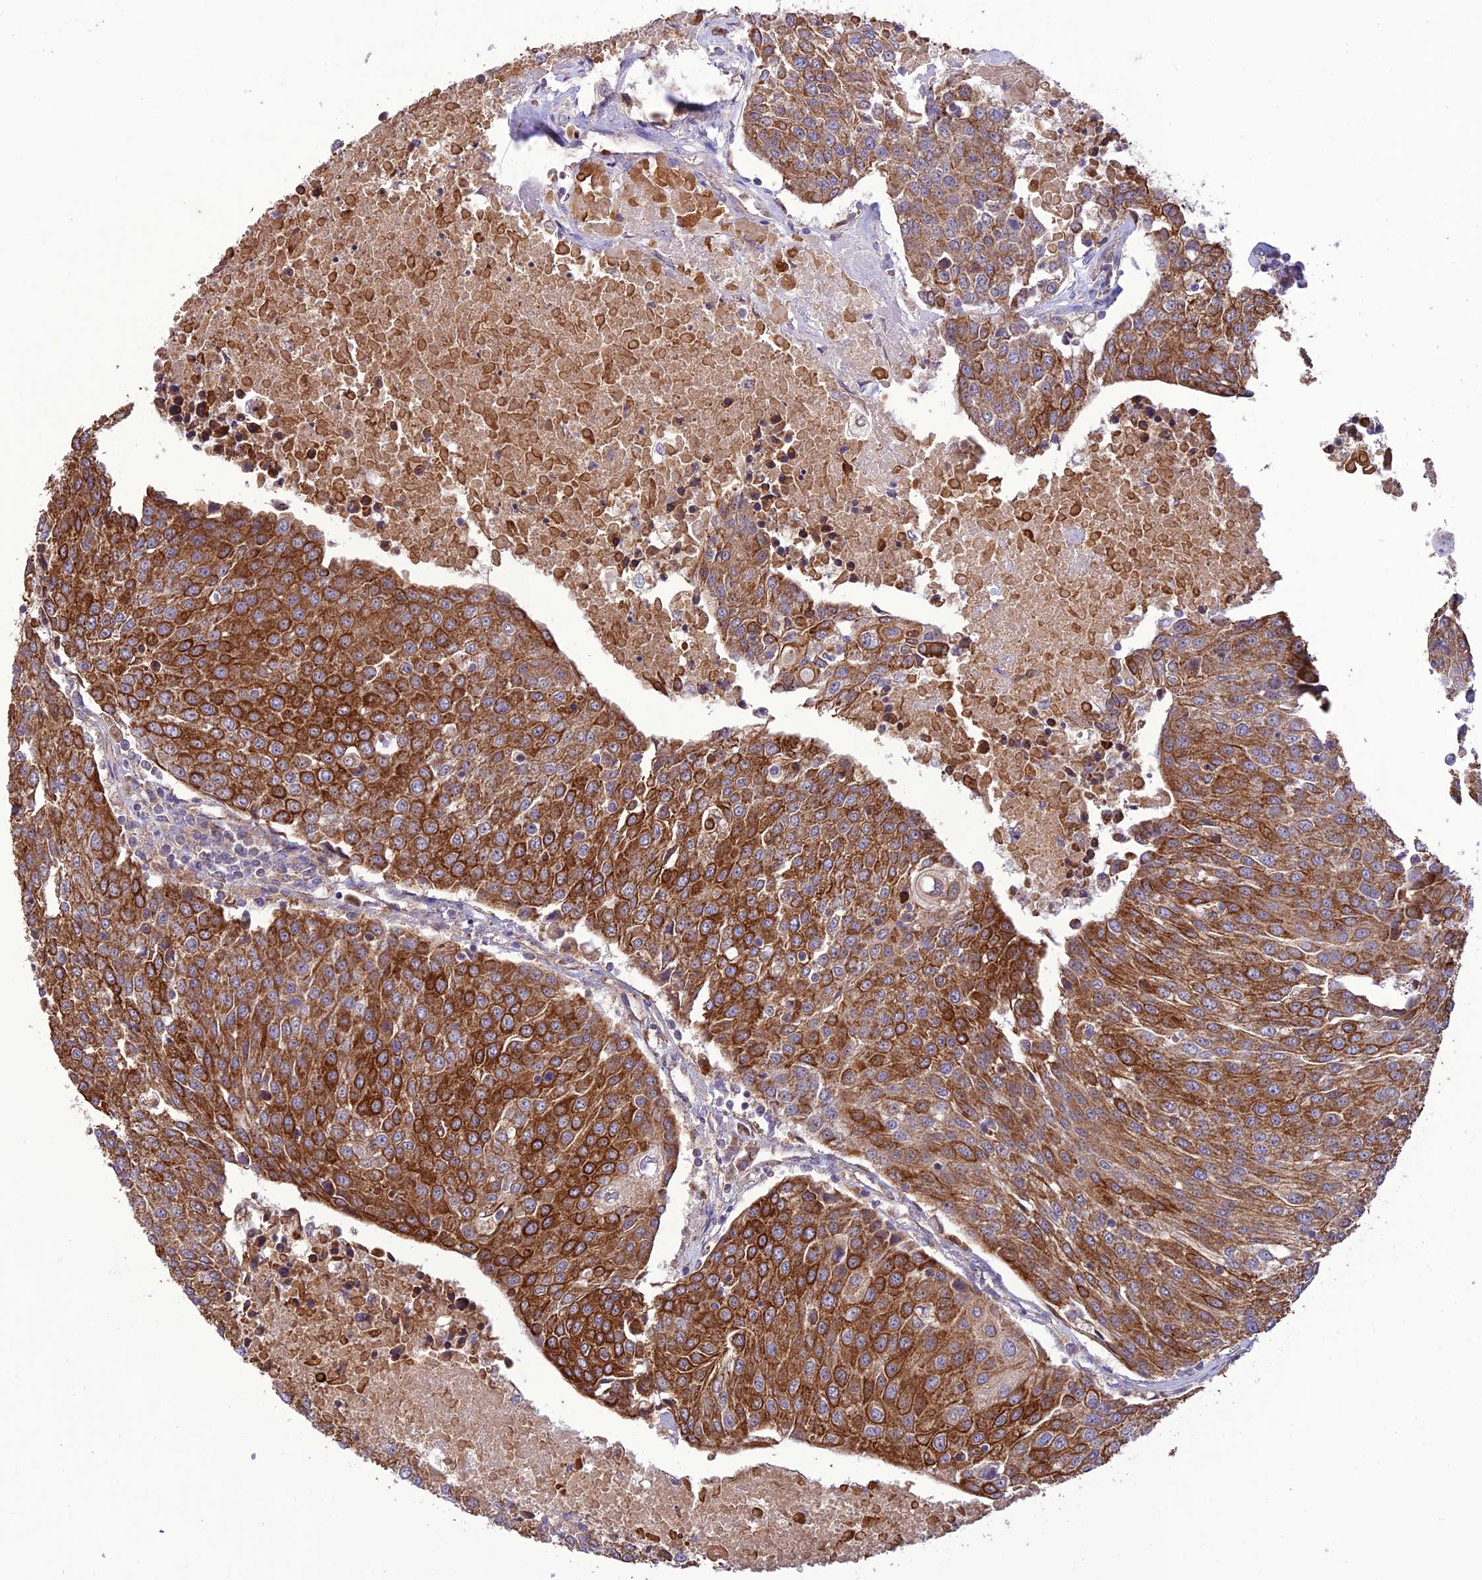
{"staining": {"intensity": "strong", "quantity": ">75%", "location": "cytoplasmic/membranous"}, "tissue": "urothelial cancer", "cell_type": "Tumor cells", "image_type": "cancer", "snomed": [{"axis": "morphology", "description": "Urothelial carcinoma, High grade"}, {"axis": "topography", "description": "Urinary bladder"}], "caption": "This is a histology image of IHC staining of urothelial carcinoma (high-grade), which shows strong expression in the cytoplasmic/membranous of tumor cells.", "gene": "NDUFAF1", "patient": {"sex": "female", "age": 85}}